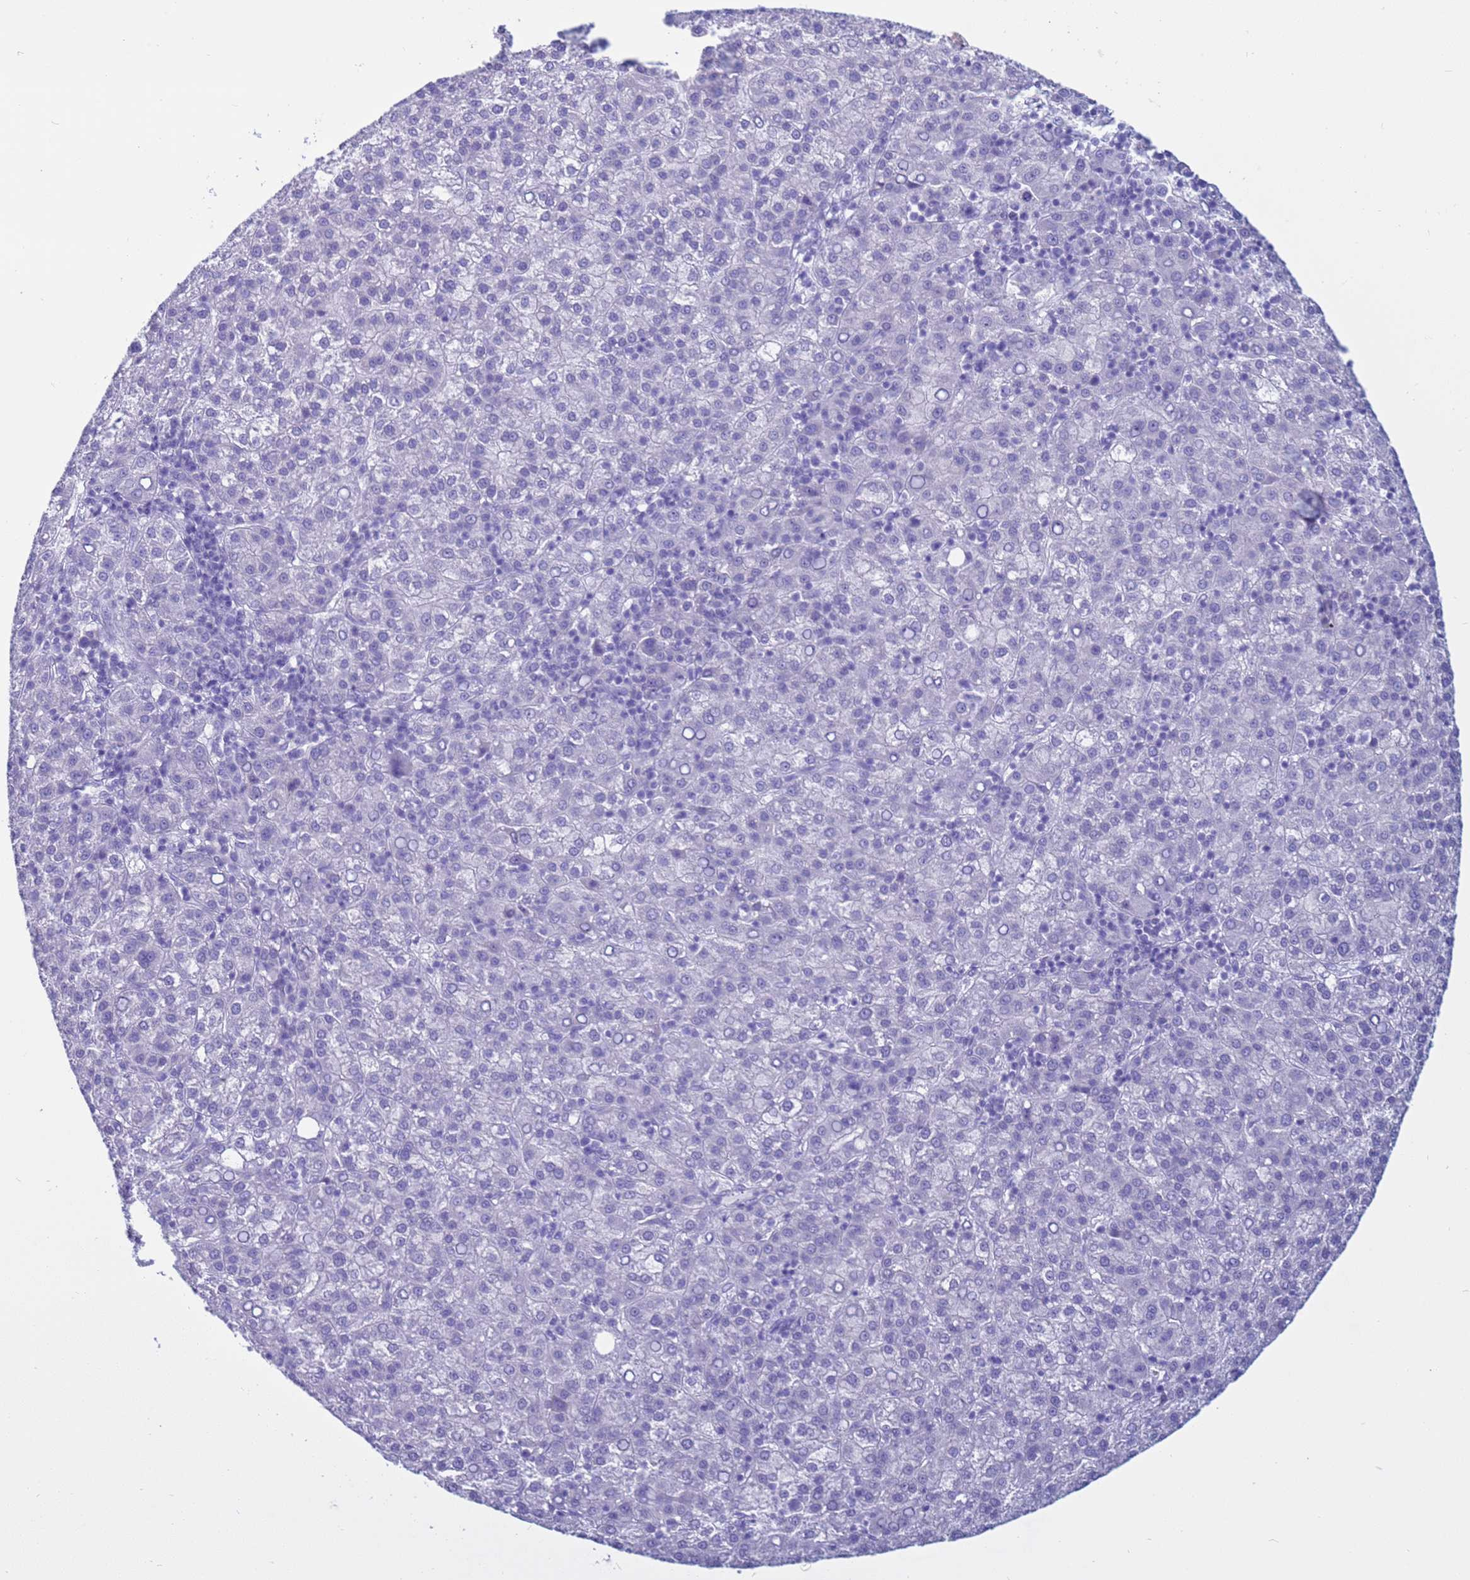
{"staining": {"intensity": "negative", "quantity": "none", "location": "none"}, "tissue": "liver cancer", "cell_type": "Tumor cells", "image_type": "cancer", "snomed": [{"axis": "morphology", "description": "Carcinoma, Hepatocellular, NOS"}, {"axis": "topography", "description": "Liver"}], "caption": "Immunohistochemical staining of liver cancer displays no significant staining in tumor cells.", "gene": "CST4", "patient": {"sex": "female", "age": 58}}